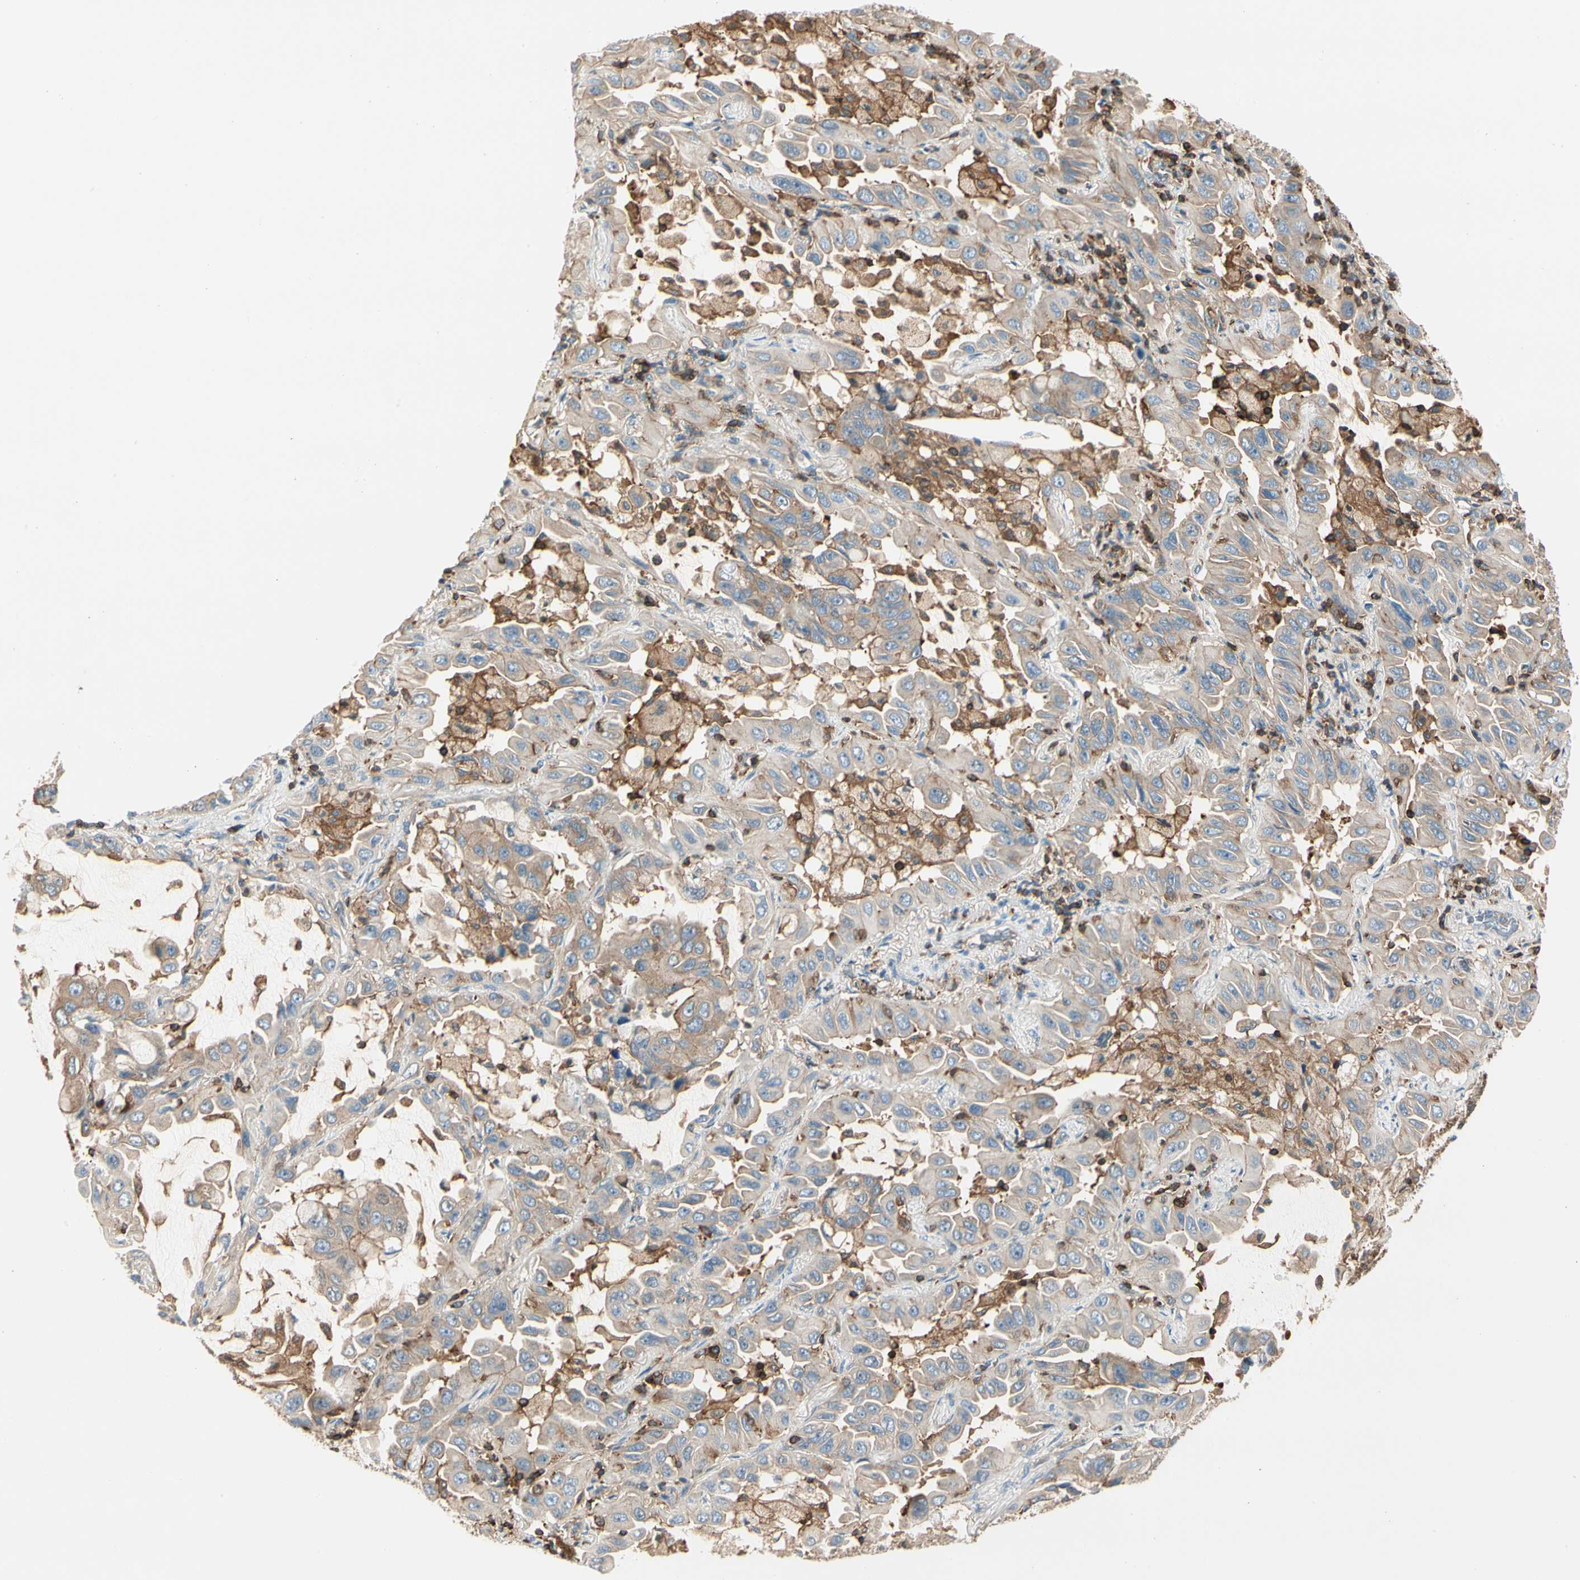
{"staining": {"intensity": "weak", "quantity": "25%-75%", "location": "cytoplasmic/membranous"}, "tissue": "lung cancer", "cell_type": "Tumor cells", "image_type": "cancer", "snomed": [{"axis": "morphology", "description": "Adenocarcinoma, NOS"}, {"axis": "topography", "description": "Lung"}], "caption": "A low amount of weak cytoplasmic/membranous staining is appreciated in approximately 25%-75% of tumor cells in lung cancer (adenocarcinoma) tissue.", "gene": "CAPZA2", "patient": {"sex": "male", "age": 64}}